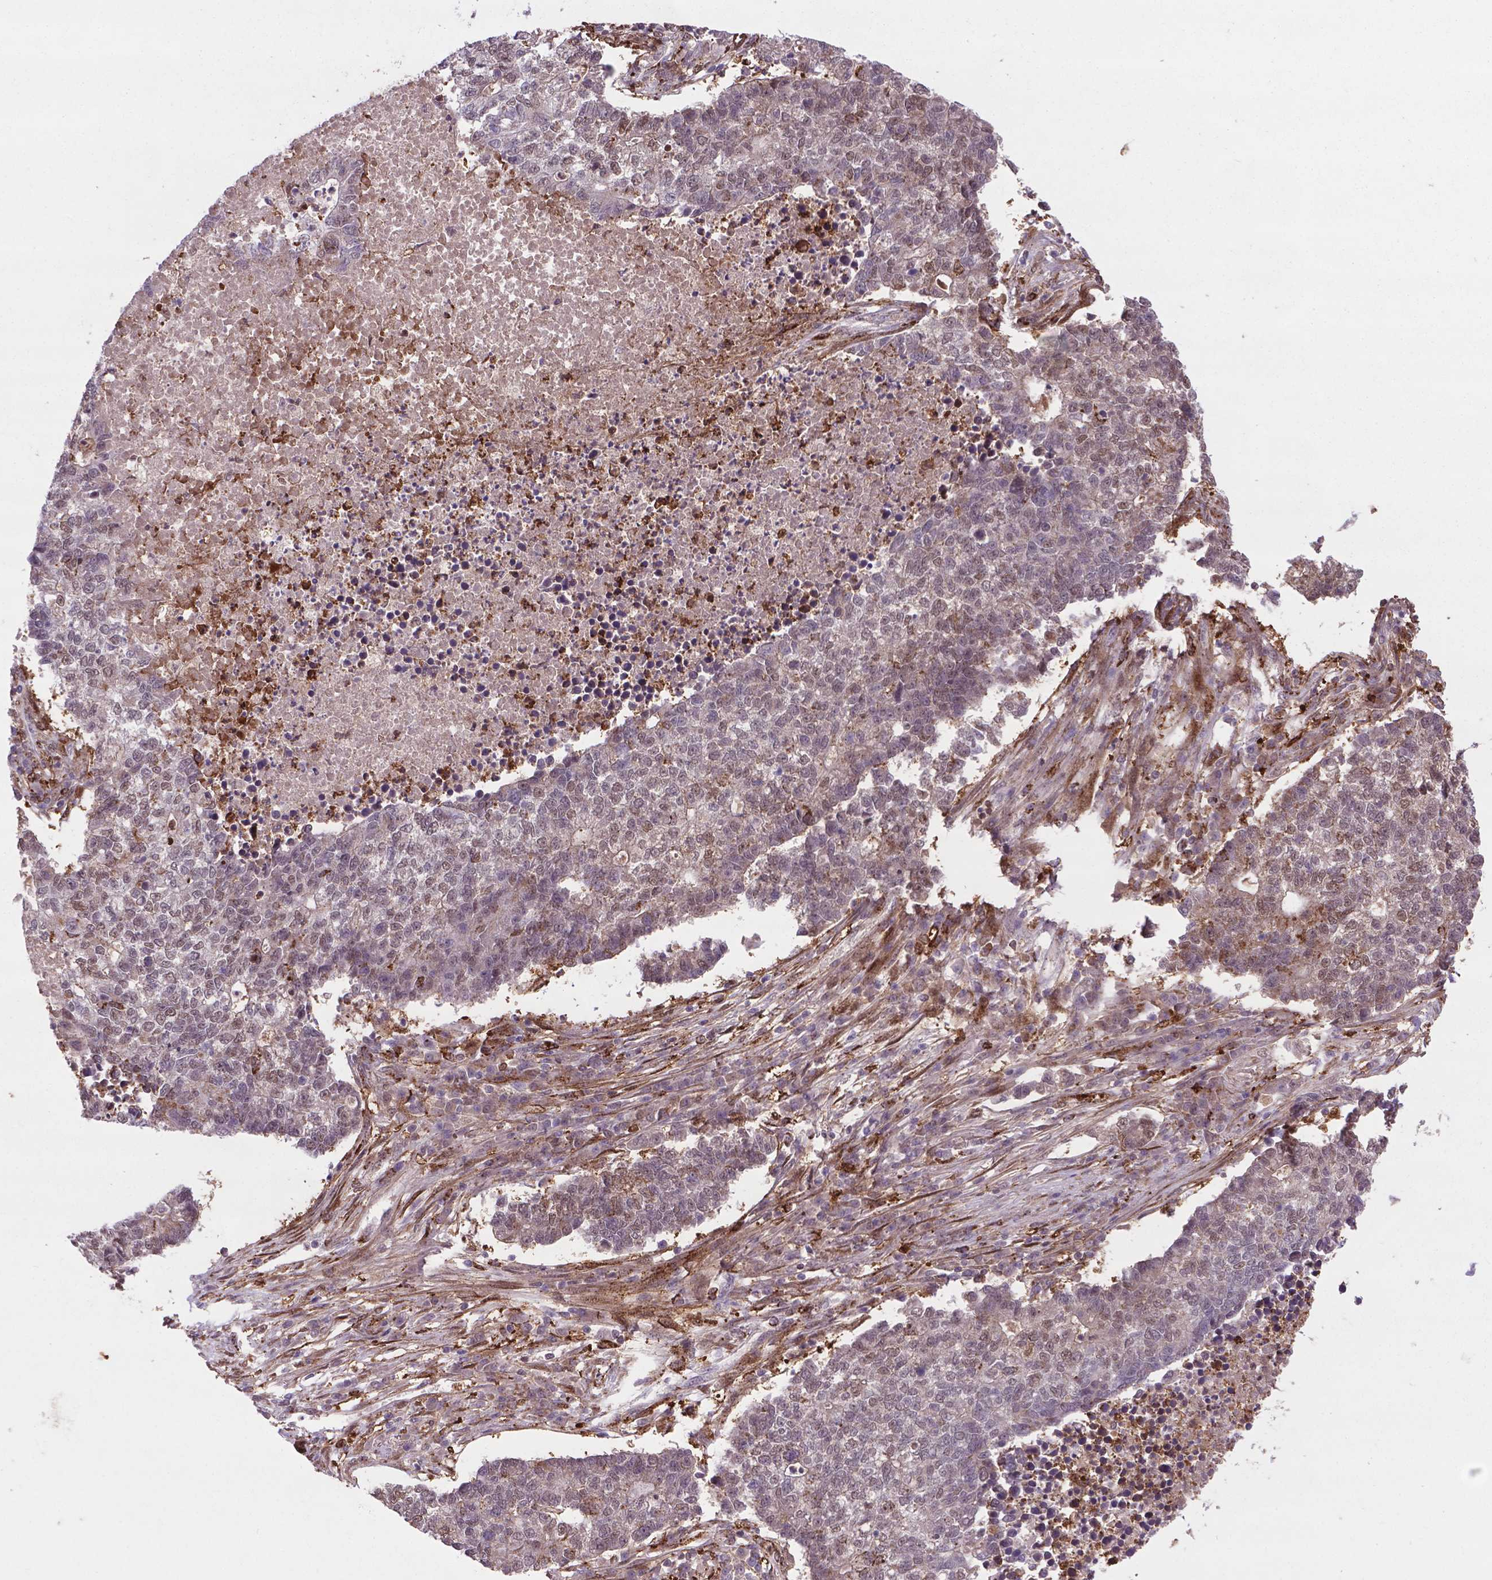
{"staining": {"intensity": "weak", "quantity": "25%-75%", "location": "nuclear"}, "tissue": "lung cancer", "cell_type": "Tumor cells", "image_type": "cancer", "snomed": [{"axis": "morphology", "description": "Adenocarcinoma, NOS"}, {"axis": "topography", "description": "Lung"}], "caption": "Immunohistochemical staining of human adenocarcinoma (lung) displays weak nuclear protein expression in about 25%-75% of tumor cells.", "gene": "PLIN3", "patient": {"sex": "male", "age": 57}}